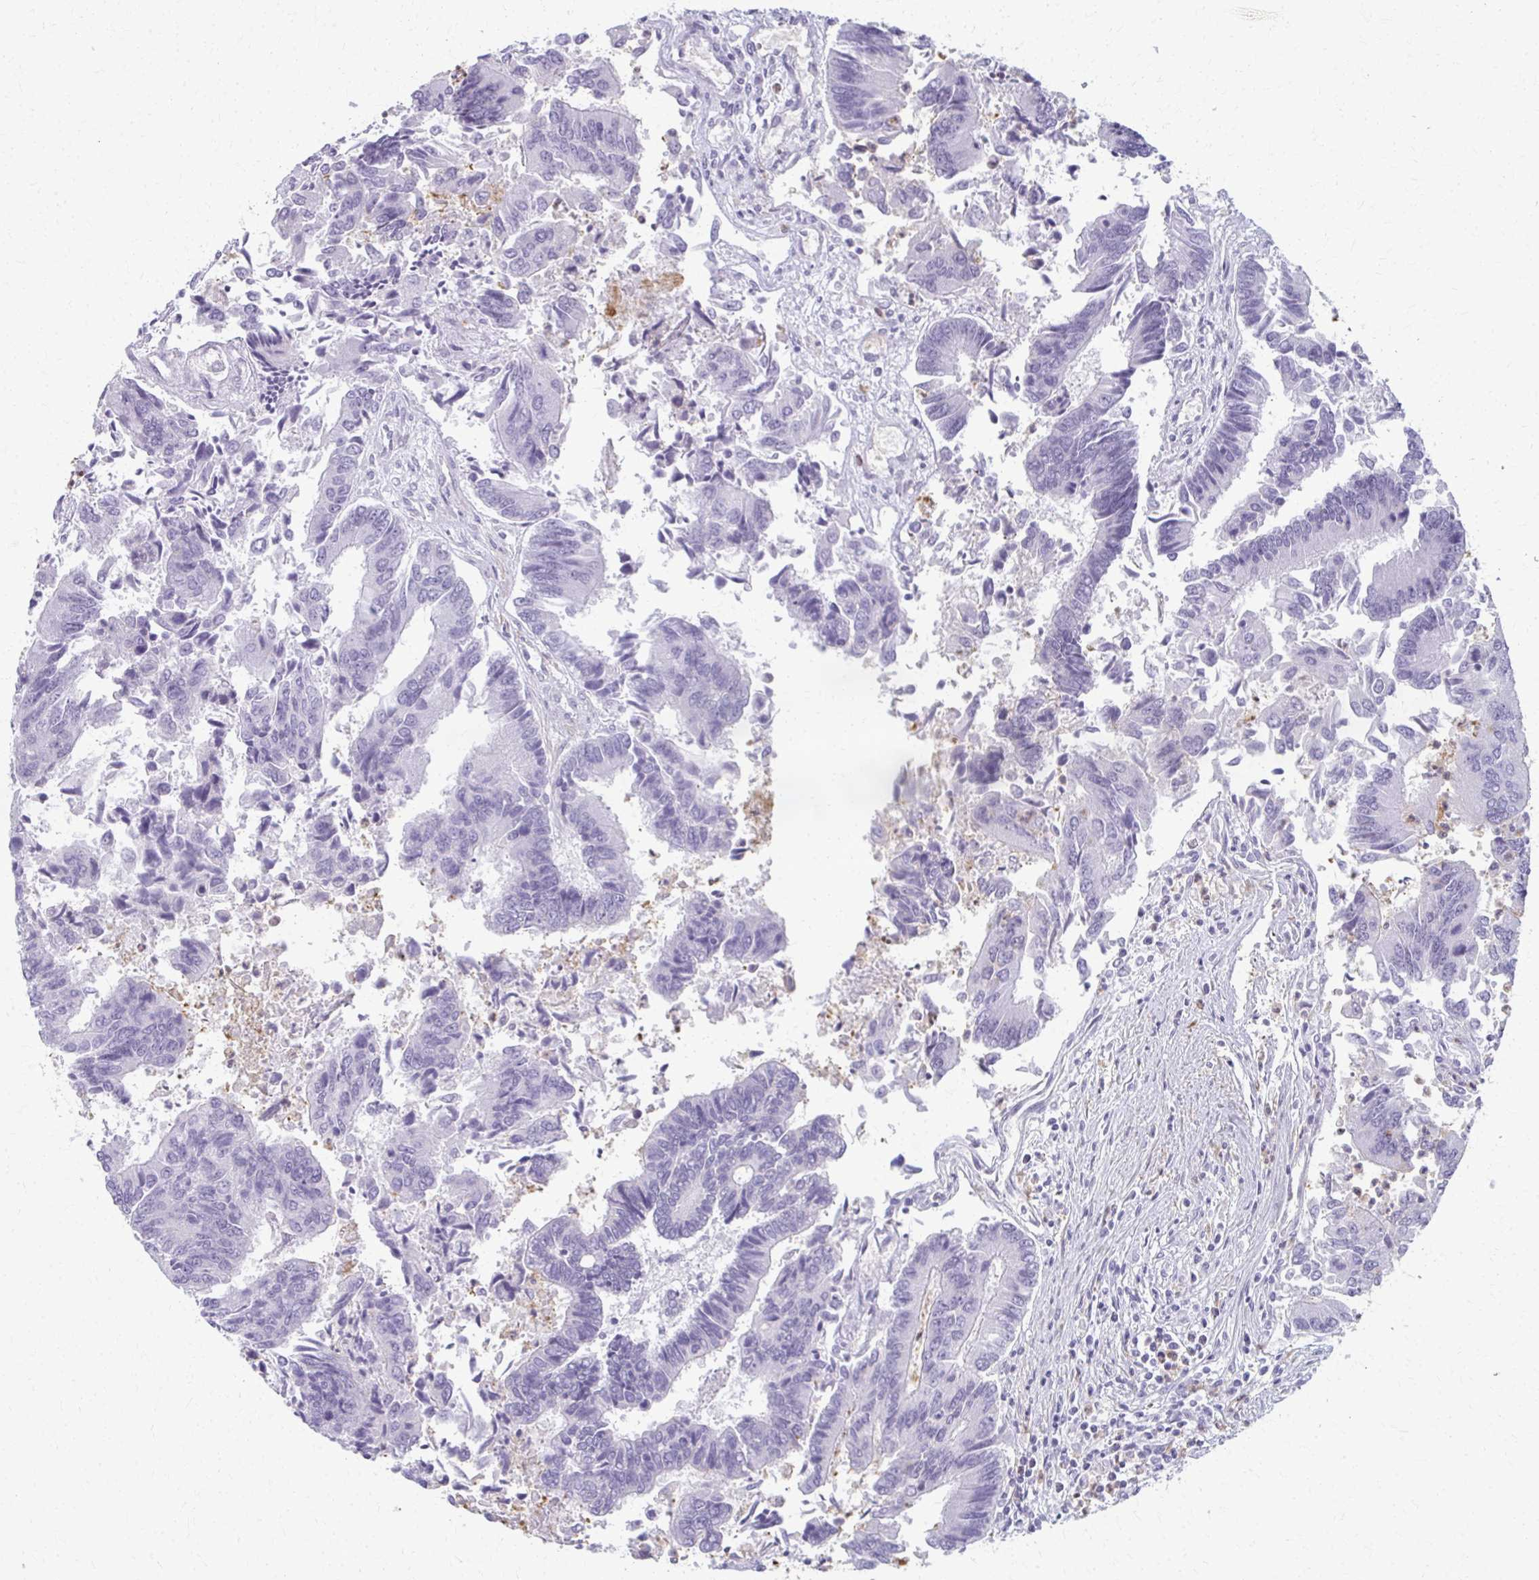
{"staining": {"intensity": "negative", "quantity": "none", "location": "none"}, "tissue": "colorectal cancer", "cell_type": "Tumor cells", "image_type": "cancer", "snomed": [{"axis": "morphology", "description": "Adenocarcinoma, NOS"}, {"axis": "topography", "description": "Colon"}], "caption": "Colorectal cancer (adenocarcinoma) was stained to show a protein in brown. There is no significant staining in tumor cells.", "gene": "CA3", "patient": {"sex": "female", "age": 67}}